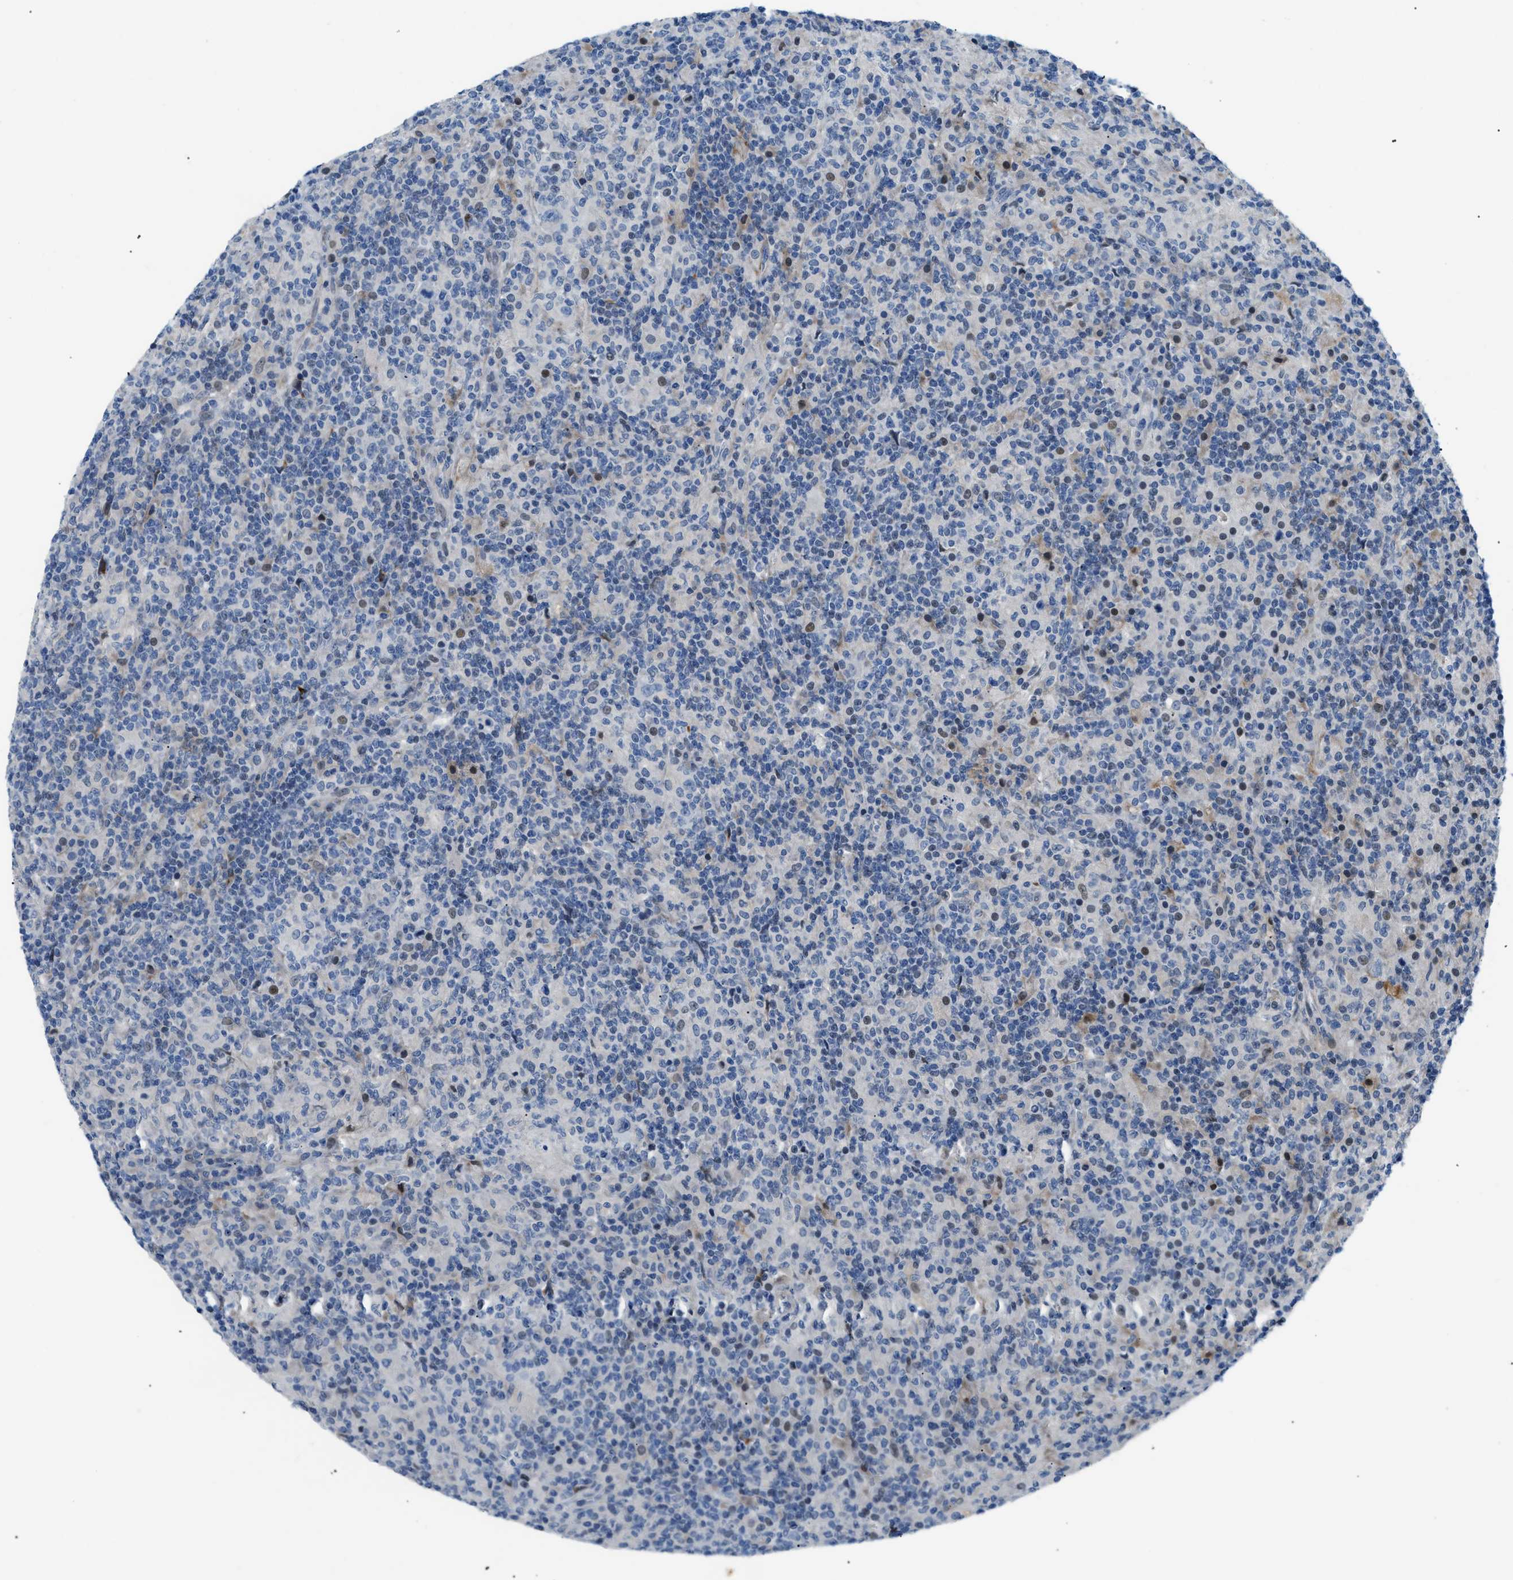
{"staining": {"intensity": "moderate", "quantity": "<25%", "location": "nuclear"}, "tissue": "lymphoma", "cell_type": "Tumor cells", "image_type": "cancer", "snomed": [{"axis": "morphology", "description": "Hodgkin's disease, NOS"}, {"axis": "topography", "description": "Lymph node"}], "caption": "This micrograph demonstrates immunohistochemistry staining of human lymphoma, with low moderate nuclear expression in about <25% of tumor cells.", "gene": "FDCSP", "patient": {"sex": "male", "age": 70}}